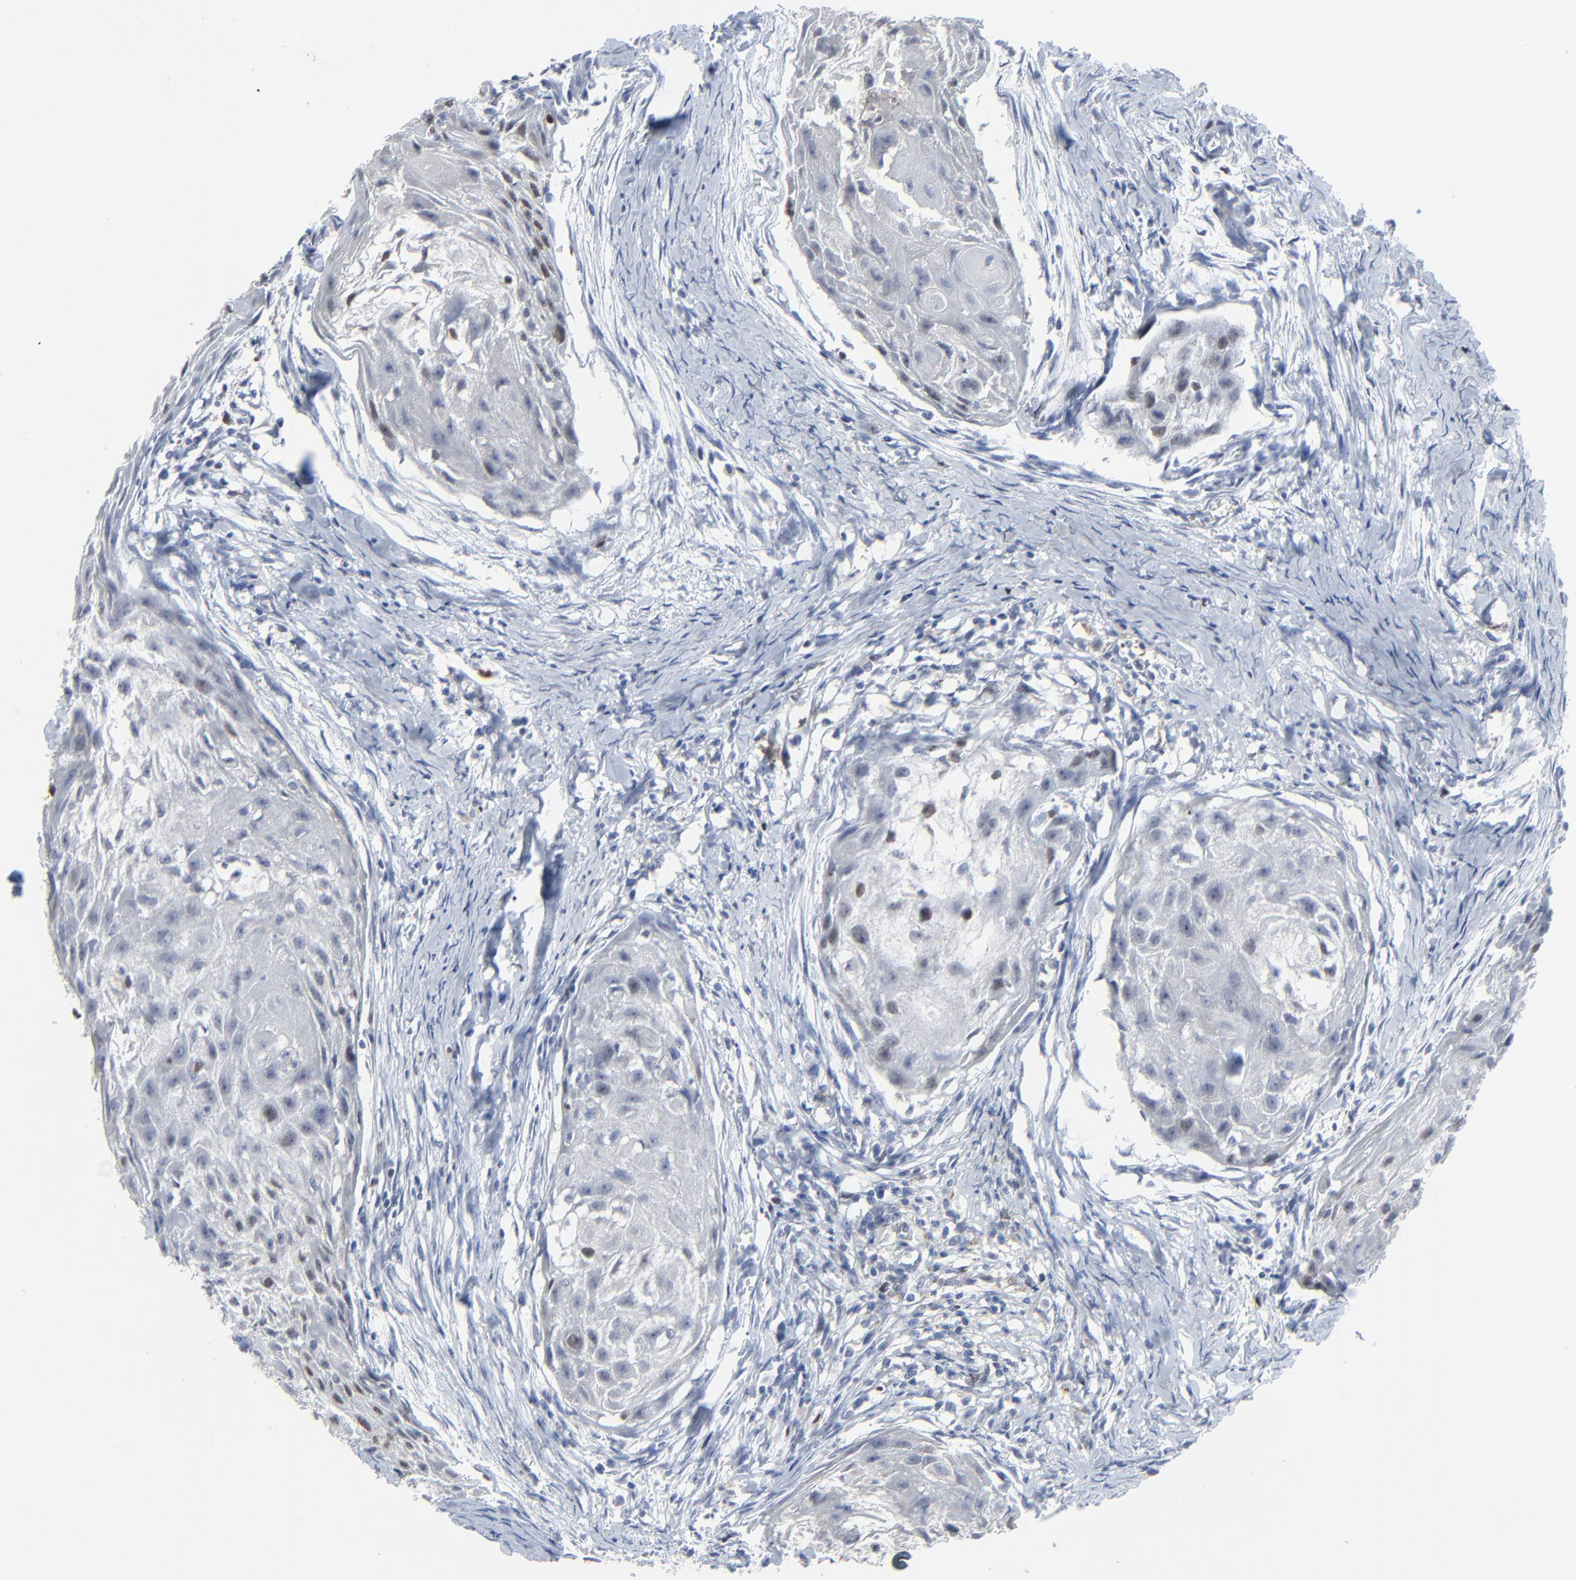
{"staining": {"intensity": "moderate", "quantity": "<25%", "location": "nuclear"}, "tissue": "head and neck cancer", "cell_type": "Tumor cells", "image_type": "cancer", "snomed": [{"axis": "morphology", "description": "Squamous cell carcinoma, NOS"}, {"axis": "topography", "description": "Head-Neck"}], "caption": "Human head and neck cancer stained with a brown dye shows moderate nuclear positive positivity in about <25% of tumor cells.", "gene": "BIRC3", "patient": {"sex": "male", "age": 64}}